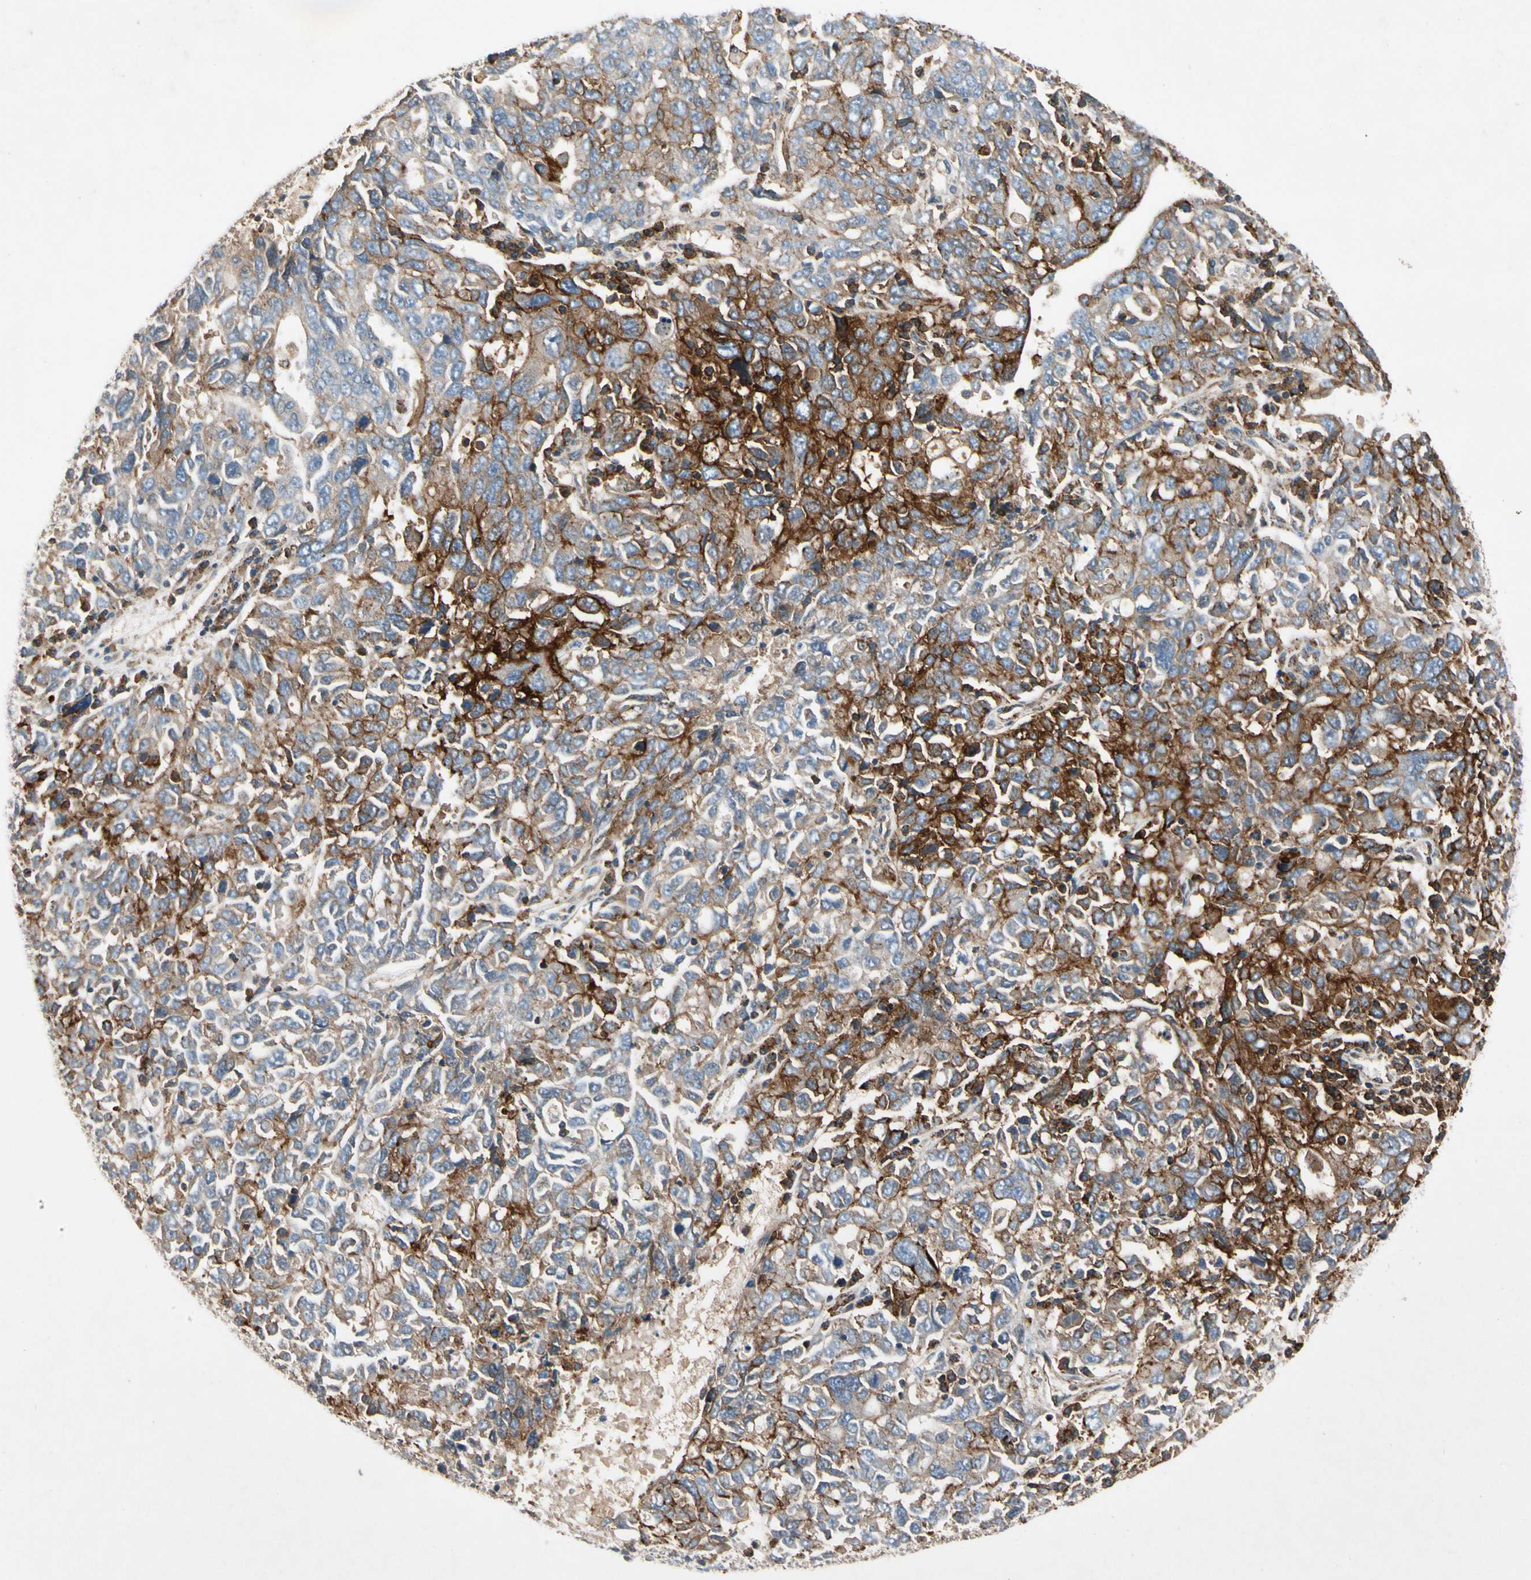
{"staining": {"intensity": "strong", "quantity": "25%-75%", "location": "cytoplasmic/membranous"}, "tissue": "ovarian cancer", "cell_type": "Tumor cells", "image_type": "cancer", "snomed": [{"axis": "morphology", "description": "Carcinoma, endometroid"}, {"axis": "topography", "description": "Ovary"}], "caption": "Immunohistochemistry (IHC) of ovarian cancer (endometroid carcinoma) demonstrates high levels of strong cytoplasmic/membranous staining in approximately 25%-75% of tumor cells. (DAB (3,3'-diaminobenzidine) IHC, brown staining for protein, blue staining for nuclei).", "gene": "NDFIP2", "patient": {"sex": "female", "age": 62}}